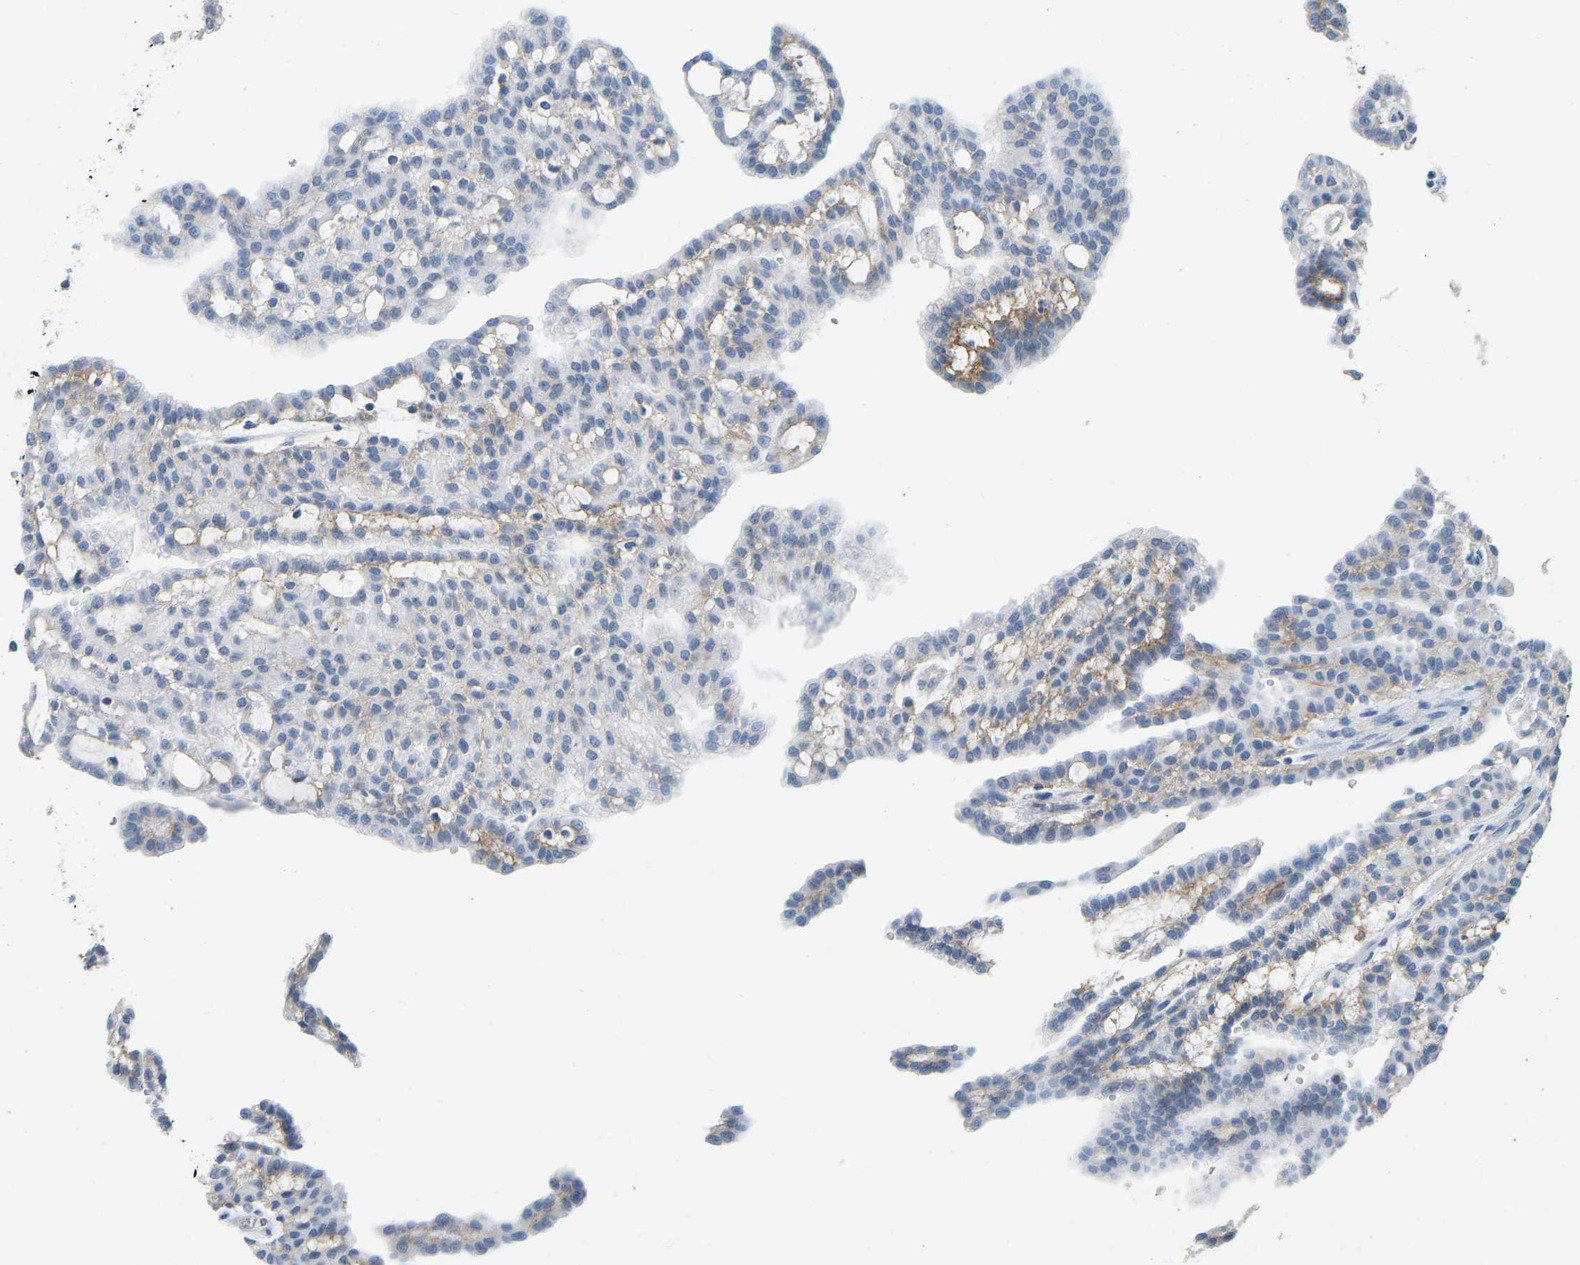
{"staining": {"intensity": "moderate", "quantity": "<25%", "location": "cytoplasmic/membranous"}, "tissue": "renal cancer", "cell_type": "Tumor cells", "image_type": "cancer", "snomed": [{"axis": "morphology", "description": "Adenocarcinoma, NOS"}, {"axis": "topography", "description": "Kidney"}], "caption": "There is low levels of moderate cytoplasmic/membranous staining in tumor cells of renal cancer (adenocarcinoma), as demonstrated by immunohistochemical staining (brown color).", "gene": "ATP1A1", "patient": {"sex": "male", "age": 63}}